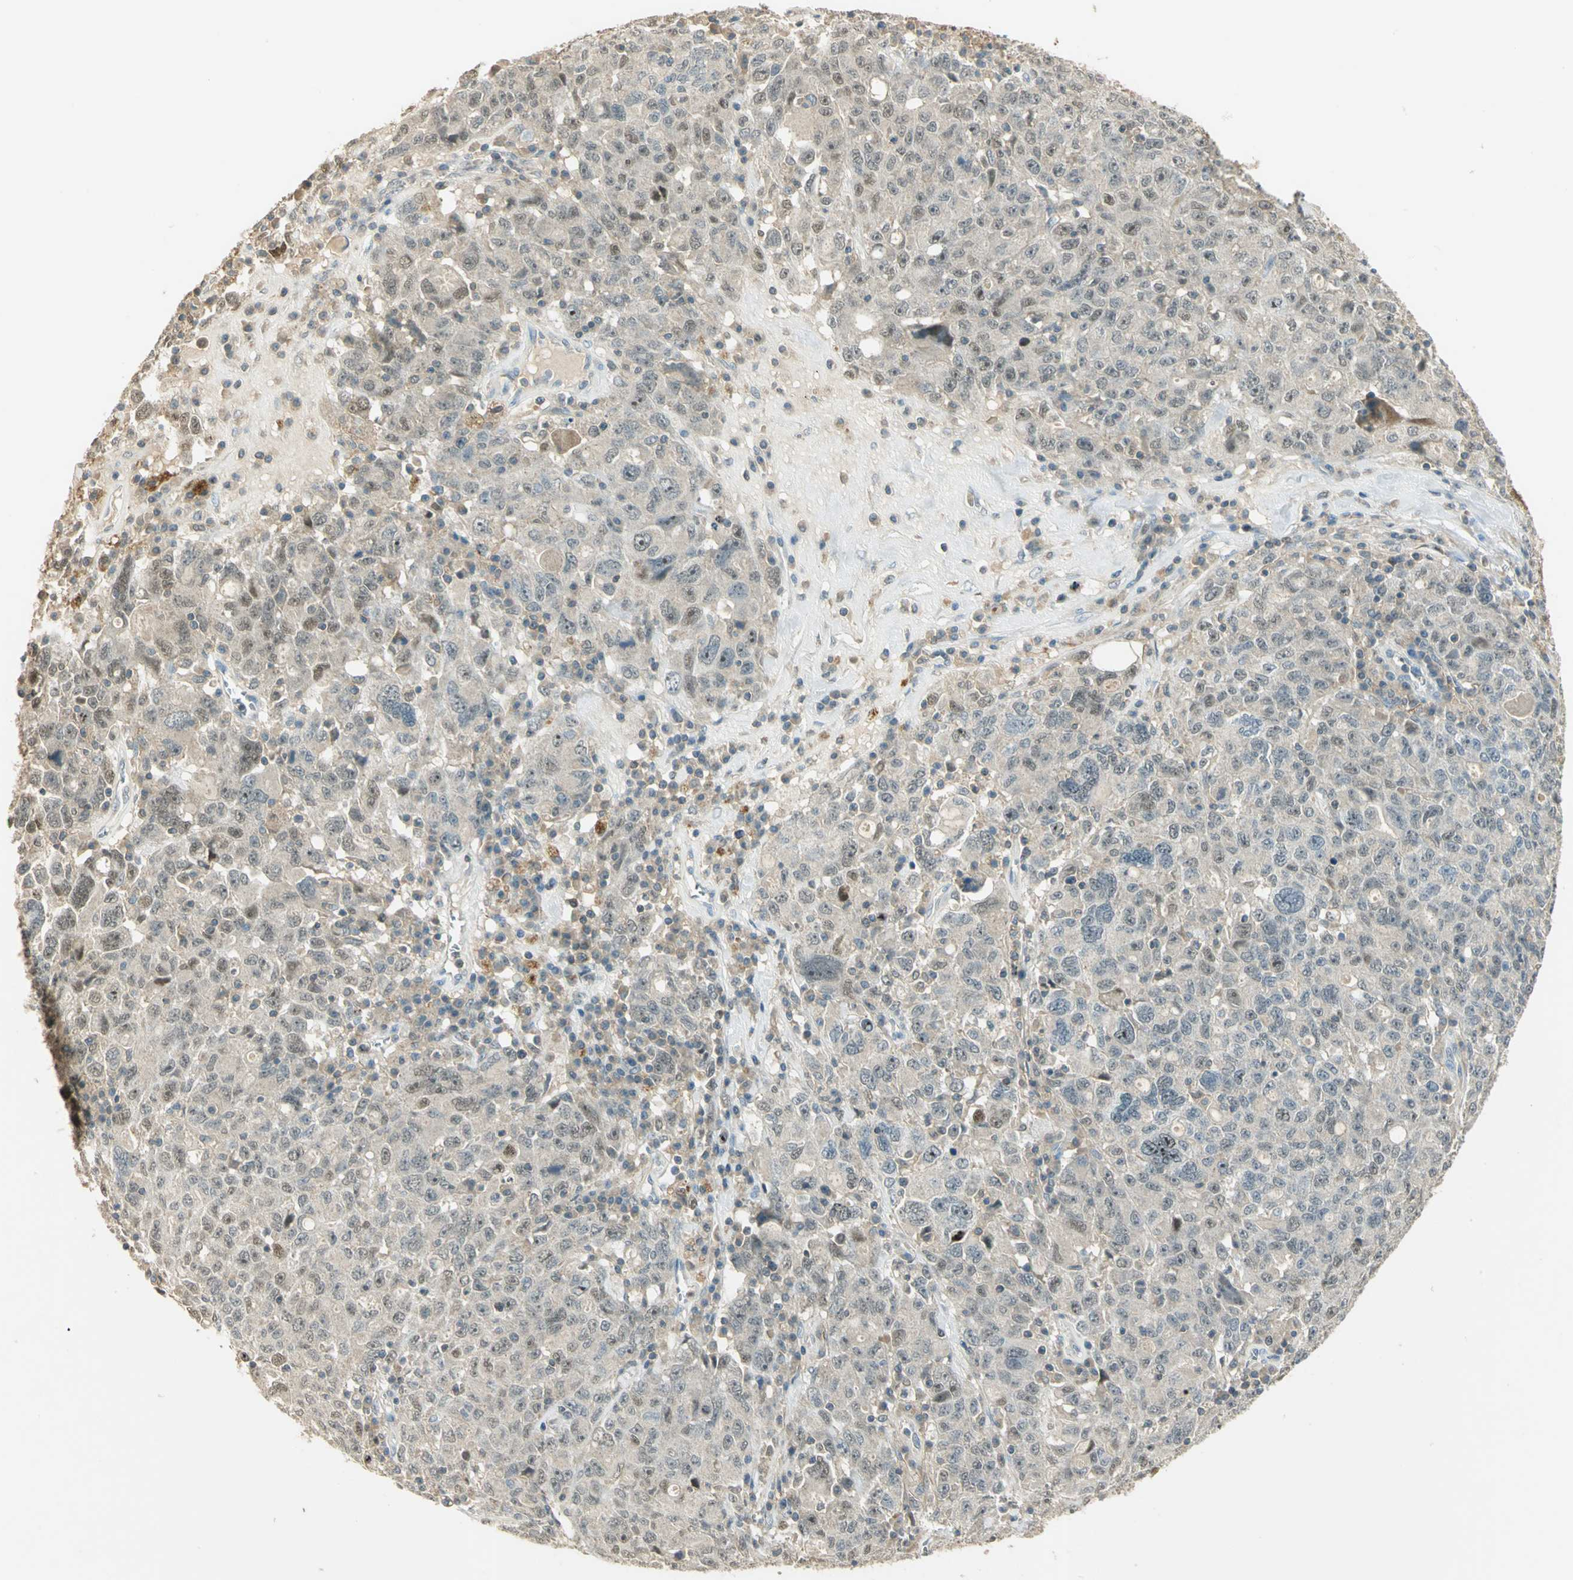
{"staining": {"intensity": "weak", "quantity": "25%-75%", "location": "cytoplasmic/membranous,nuclear"}, "tissue": "ovarian cancer", "cell_type": "Tumor cells", "image_type": "cancer", "snomed": [{"axis": "morphology", "description": "Carcinoma, endometroid"}, {"axis": "topography", "description": "Ovary"}], "caption": "Immunohistochemistry histopathology image of ovarian endometroid carcinoma stained for a protein (brown), which displays low levels of weak cytoplasmic/membranous and nuclear staining in about 25%-75% of tumor cells.", "gene": "BIRC2", "patient": {"sex": "female", "age": 62}}